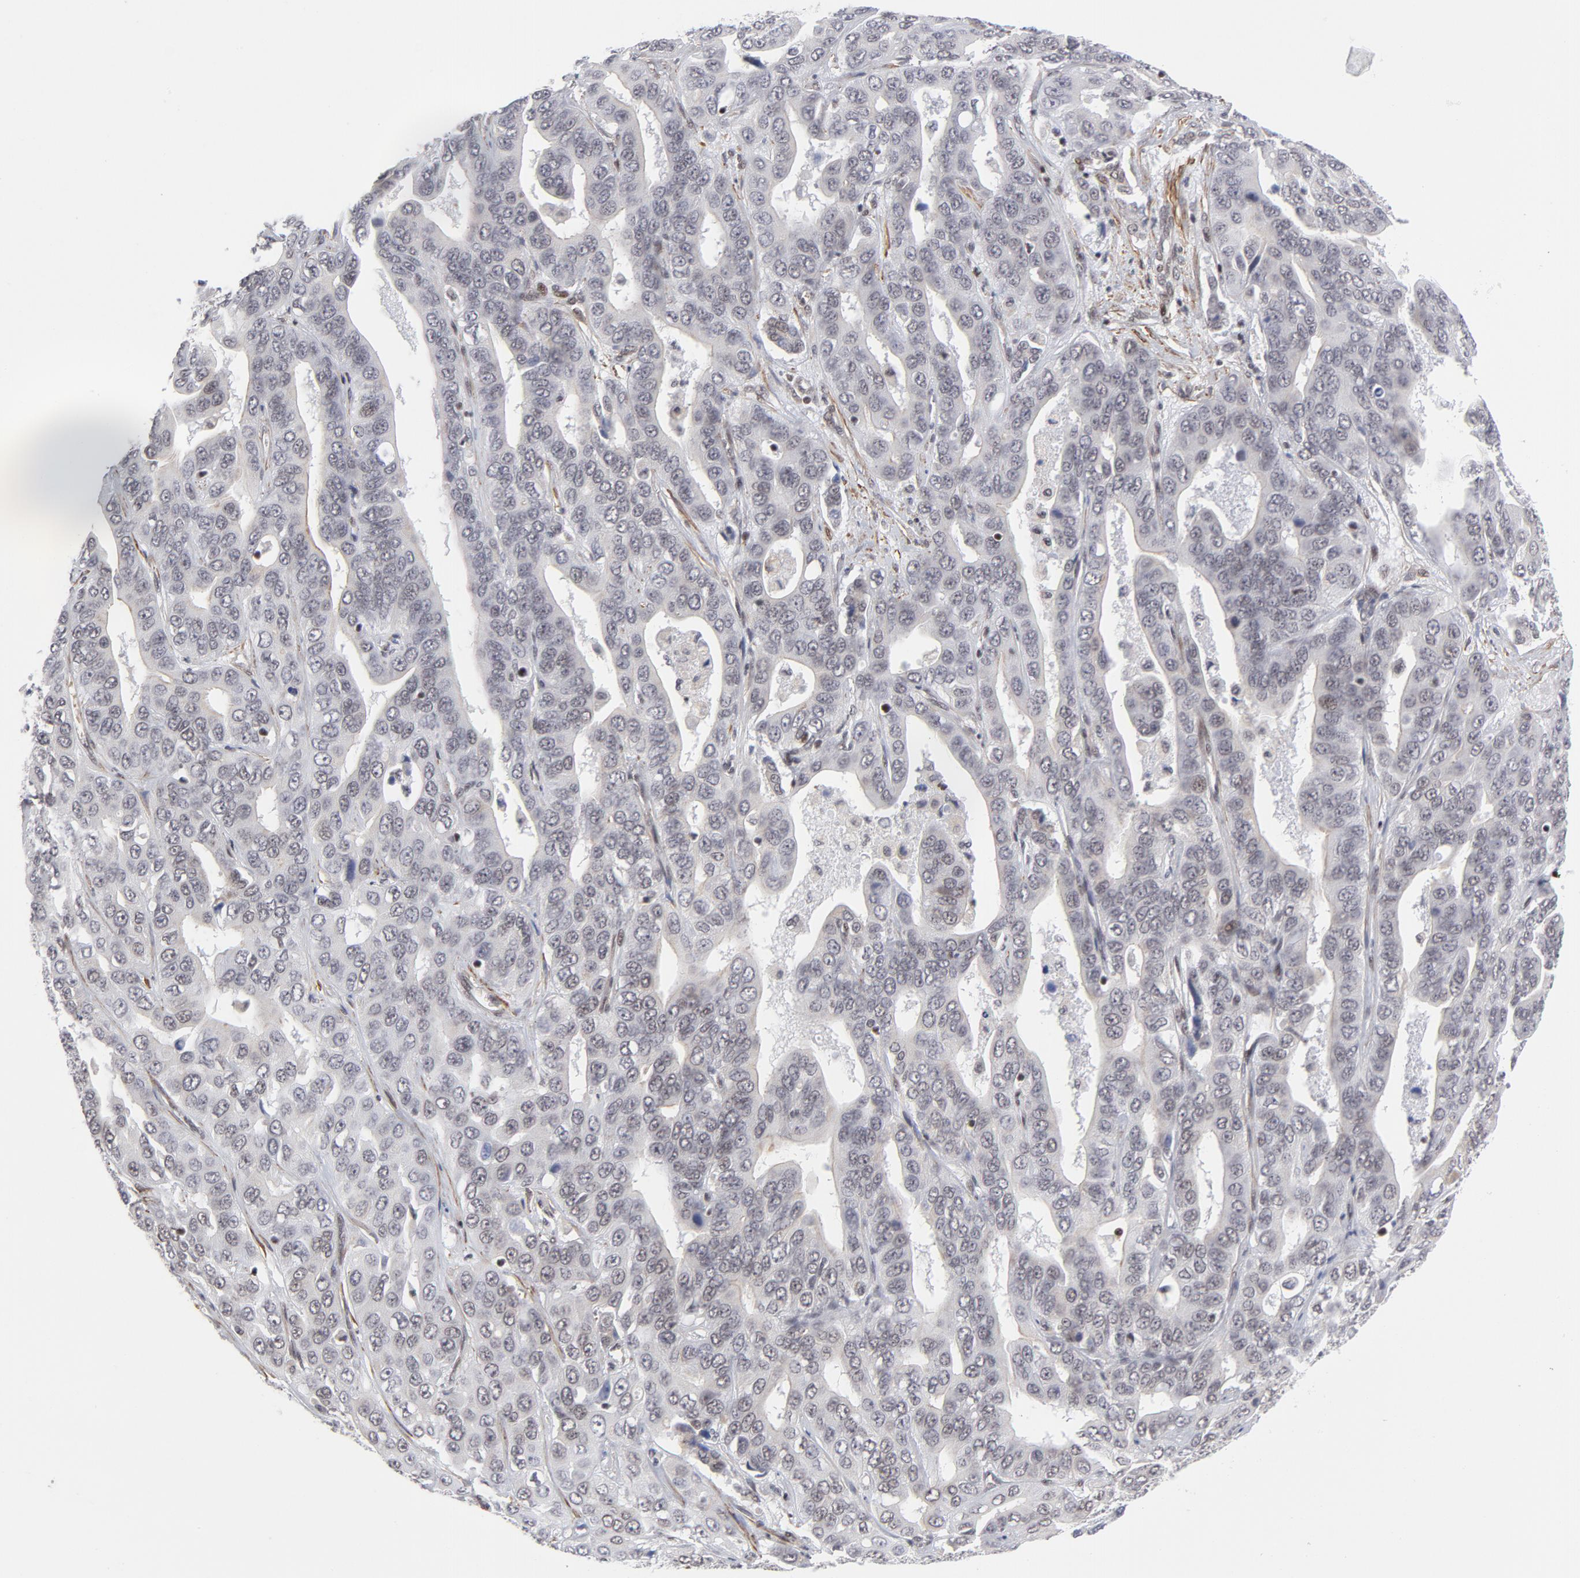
{"staining": {"intensity": "negative", "quantity": "none", "location": "none"}, "tissue": "liver cancer", "cell_type": "Tumor cells", "image_type": "cancer", "snomed": [{"axis": "morphology", "description": "Cholangiocarcinoma"}, {"axis": "topography", "description": "Liver"}], "caption": "Immunohistochemistry (IHC) of human liver cancer displays no positivity in tumor cells.", "gene": "CTCF", "patient": {"sex": "female", "age": 52}}